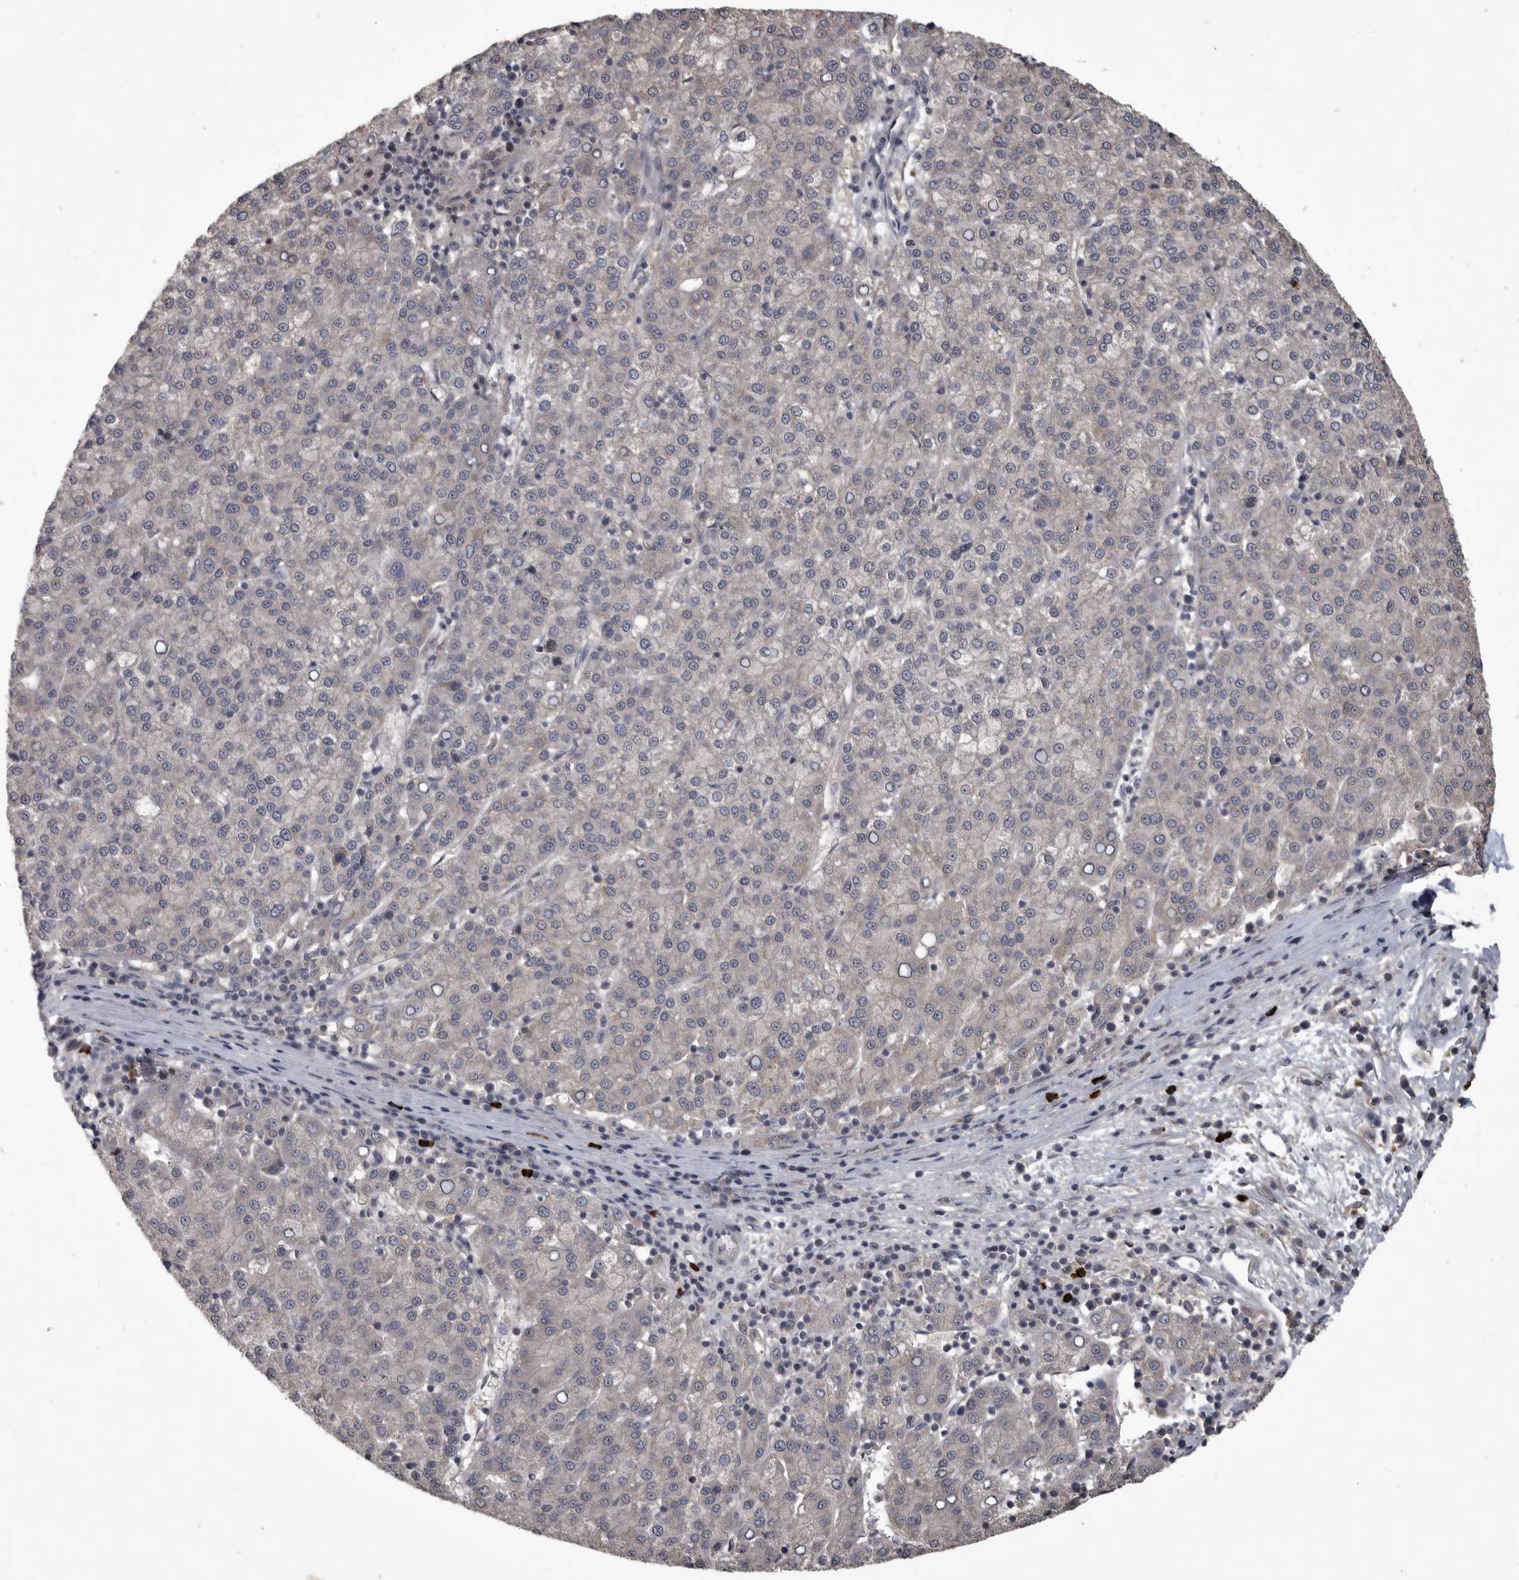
{"staining": {"intensity": "negative", "quantity": "none", "location": "none"}, "tissue": "liver cancer", "cell_type": "Tumor cells", "image_type": "cancer", "snomed": [{"axis": "morphology", "description": "Carcinoma, Hepatocellular, NOS"}, {"axis": "topography", "description": "Liver"}], "caption": "High magnification brightfield microscopy of hepatocellular carcinoma (liver) stained with DAB (brown) and counterstained with hematoxylin (blue): tumor cells show no significant staining.", "gene": "ZNF114", "patient": {"sex": "female", "age": 58}}